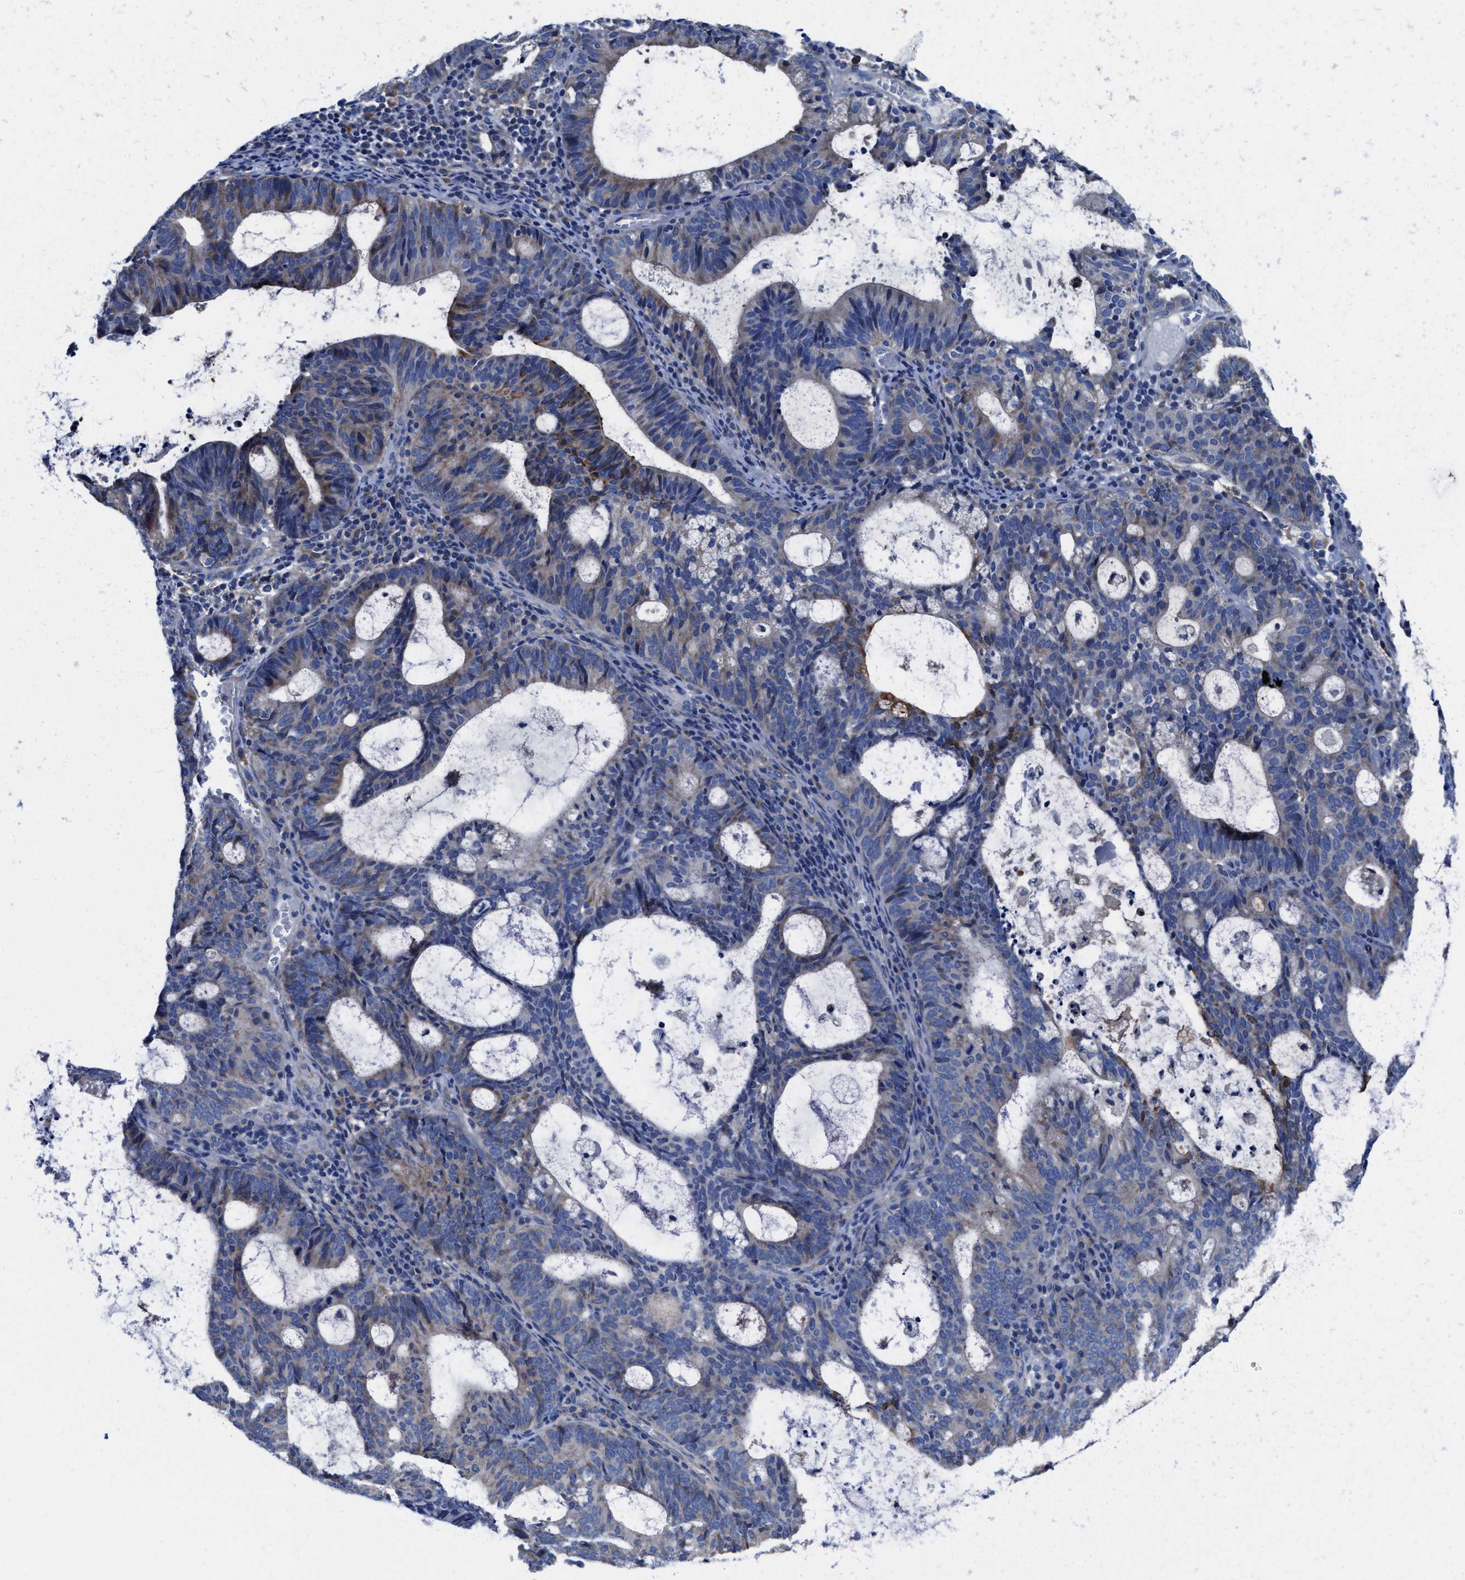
{"staining": {"intensity": "moderate", "quantity": "<25%", "location": "cytoplasmic/membranous"}, "tissue": "endometrial cancer", "cell_type": "Tumor cells", "image_type": "cancer", "snomed": [{"axis": "morphology", "description": "Adenocarcinoma, NOS"}, {"axis": "topography", "description": "Uterus"}], "caption": "A photomicrograph showing moderate cytoplasmic/membranous positivity in about <25% of tumor cells in adenocarcinoma (endometrial), as visualized by brown immunohistochemical staining.", "gene": "TMEM30A", "patient": {"sex": "female", "age": 83}}